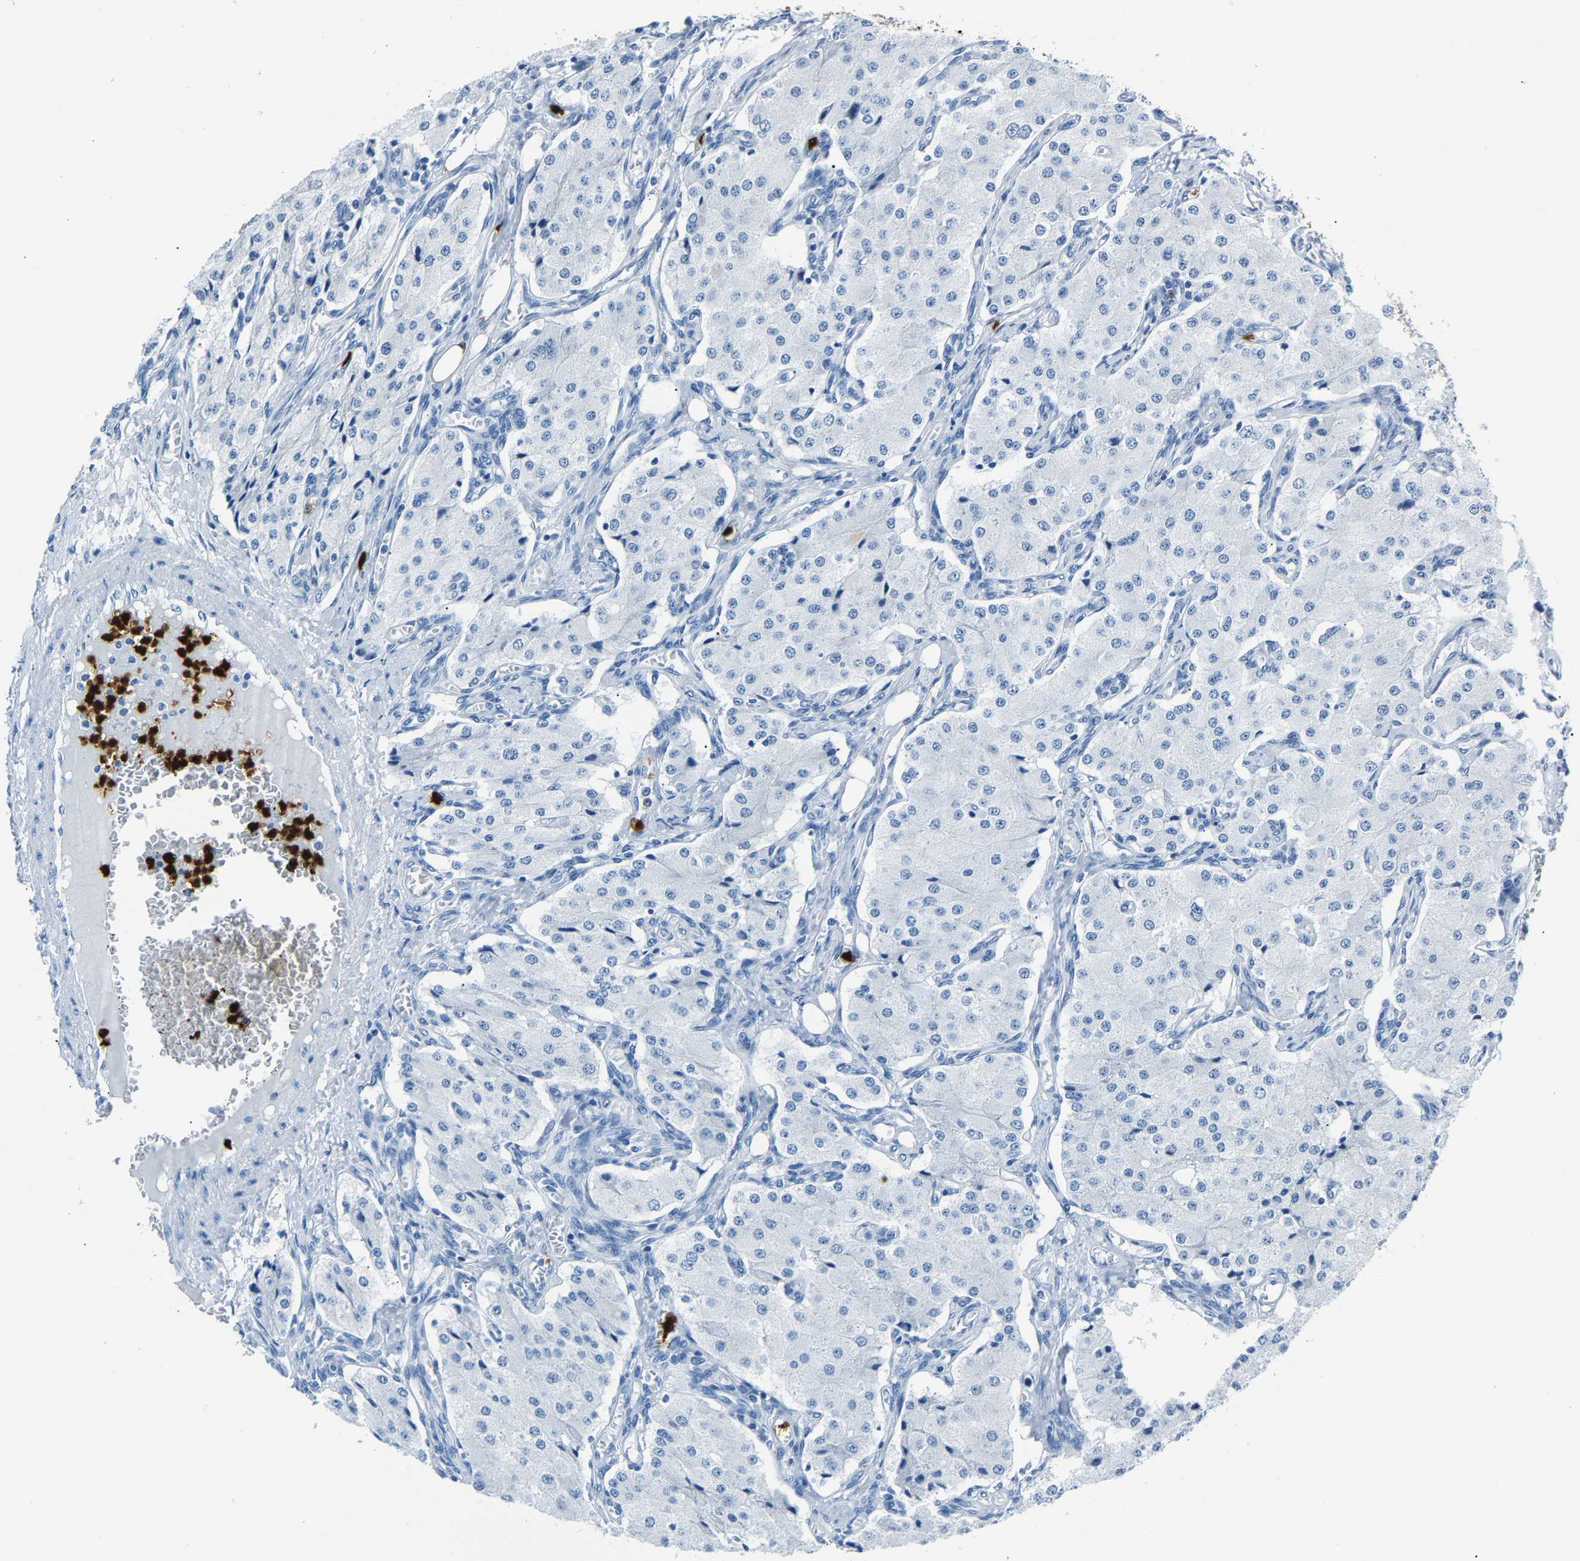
{"staining": {"intensity": "negative", "quantity": "none", "location": "none"}, "tissue": "carcinoid", "cell_type": "Tumor cells", "image_type": "cancer", "snomed": [{"axis": "morphology", "description": "Carcinoid, malignant, NOS"}, {"axis": "topography", "description": "Colon"}], "caption": "Tumor cells are negative for protein expression in human carcinoid.", "gene": "S100P", "patient": {"sex": "female", "age": 52}}